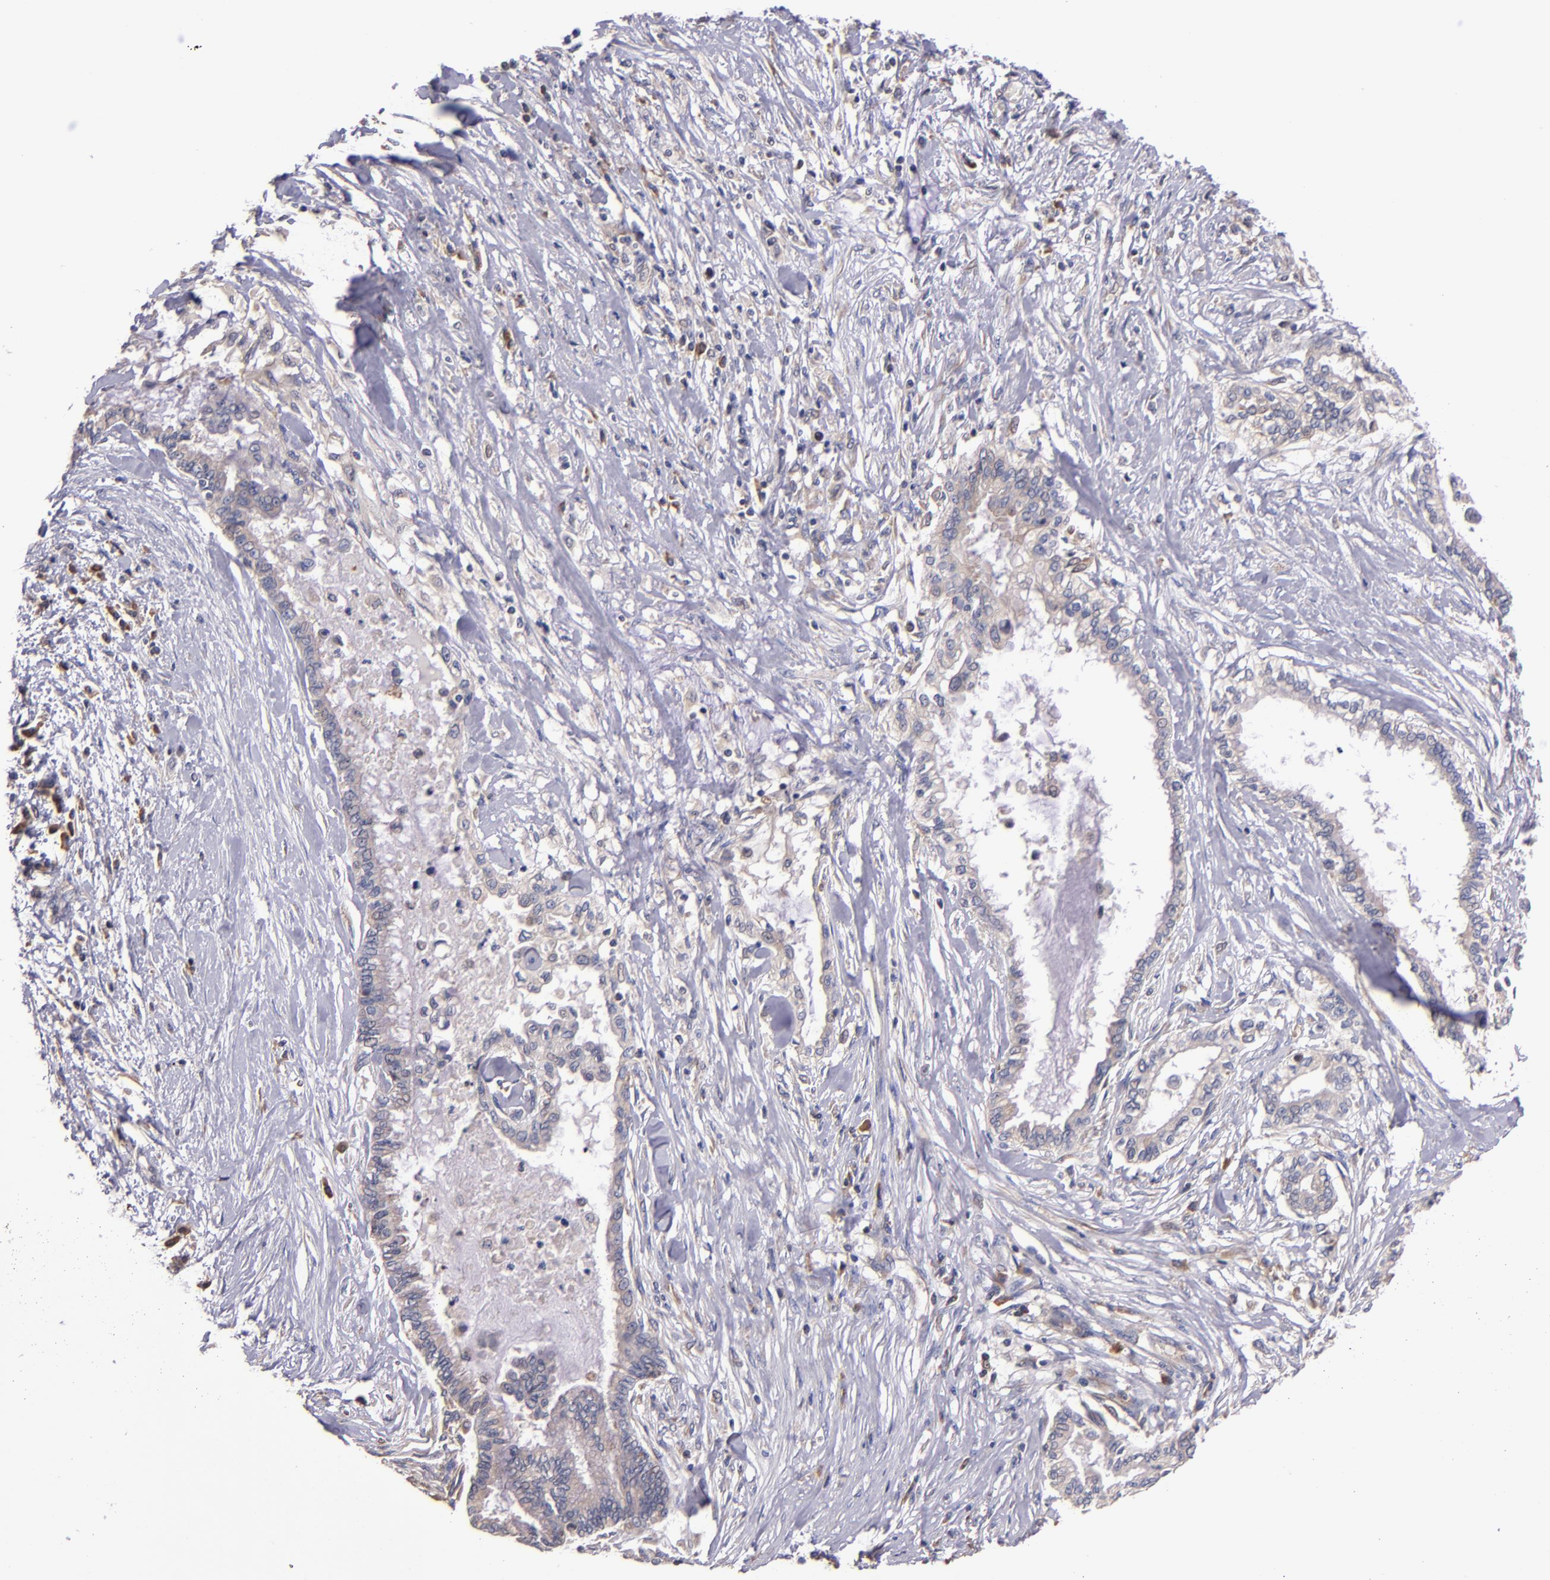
{"staining": {"intensity": "weak", "quantity": "25%-75%", "location": "cytoplasmic/membranous"}, "tissue": "pancreatic cancer", "cell_type": "Tumor cells", "image_type": "cancer", "snomed": [{"axis": "morphology", "description": "Adenocarcinoma, NOS"}, {"axis": "topography", "description": "Pancreas"}], "caption": "High-magnification brightfield microscopy of adenocarcinoma (pancreatic) stained with DAB (3,3'-diaminobenzidine) (brown) and counterstained with hematoxylin (blue). tumor cells exhibit weak cytoplasmic/membranous positivity is identified in about25%-75% of cells. The protein is shown in brown color, while the nuclei are stained blue.", "gene": "EIF4ENIF1", "patient": {"sex": "female", "age": 64}}